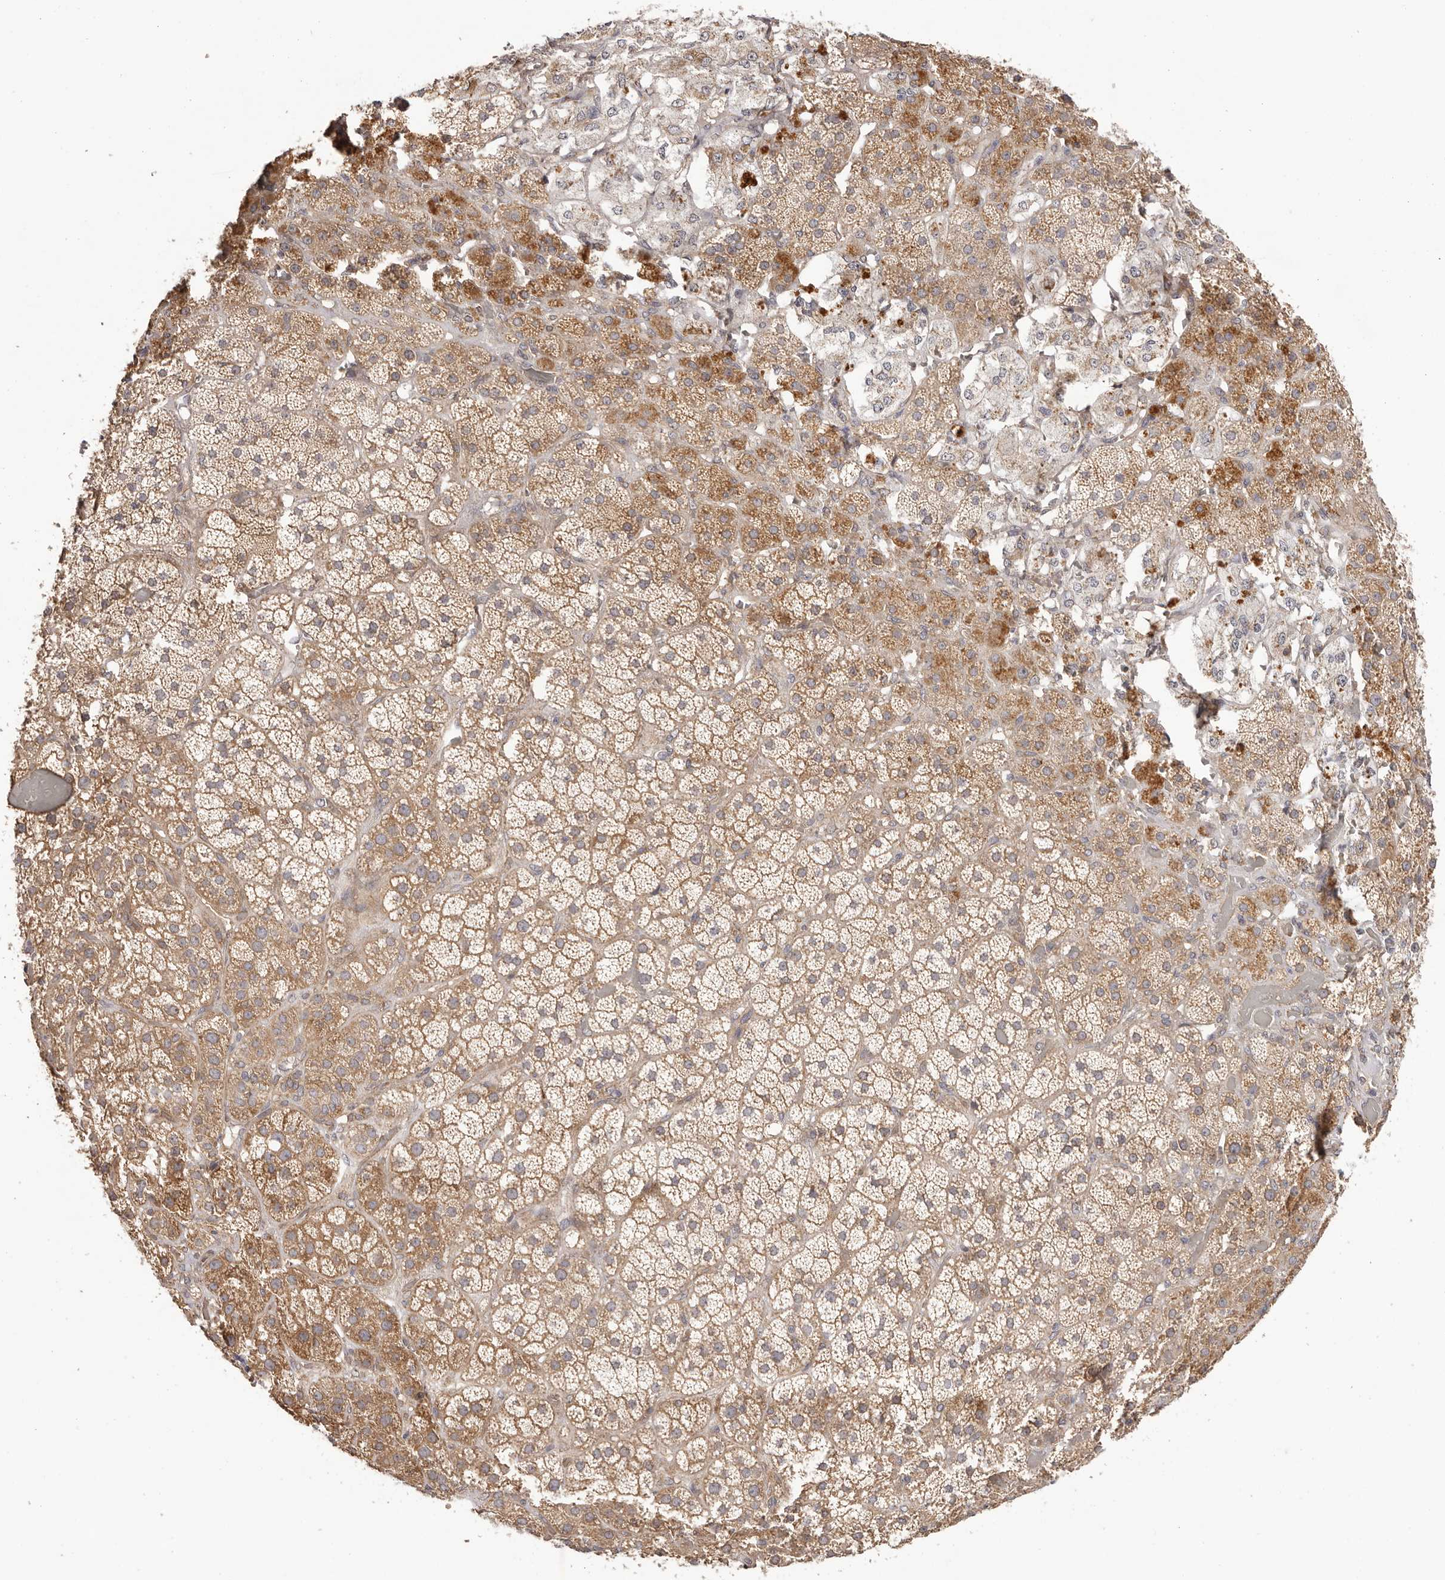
{"staining": {"intensity": "moderate", "quantity": ">75%", "location": "cytoplasmic/membranous"}, "tissue": "adrenal gland", "cell_type": "Glandular cells", "image_type": "normal", "snomed": [{"axis": "morphology", "description": "Normal tissue, NOS"}, {"axis": "topography", "description": "Adrenal gland"}], "caption": "A photomicrograph of human adrenal gland stained for a protein displays moderate cytoplasmic/membranous brown staining in glandular cells. Nuclei are stained in blue.", "gene": "UBR2", "patient": {"sex": "male", "age": 57}}